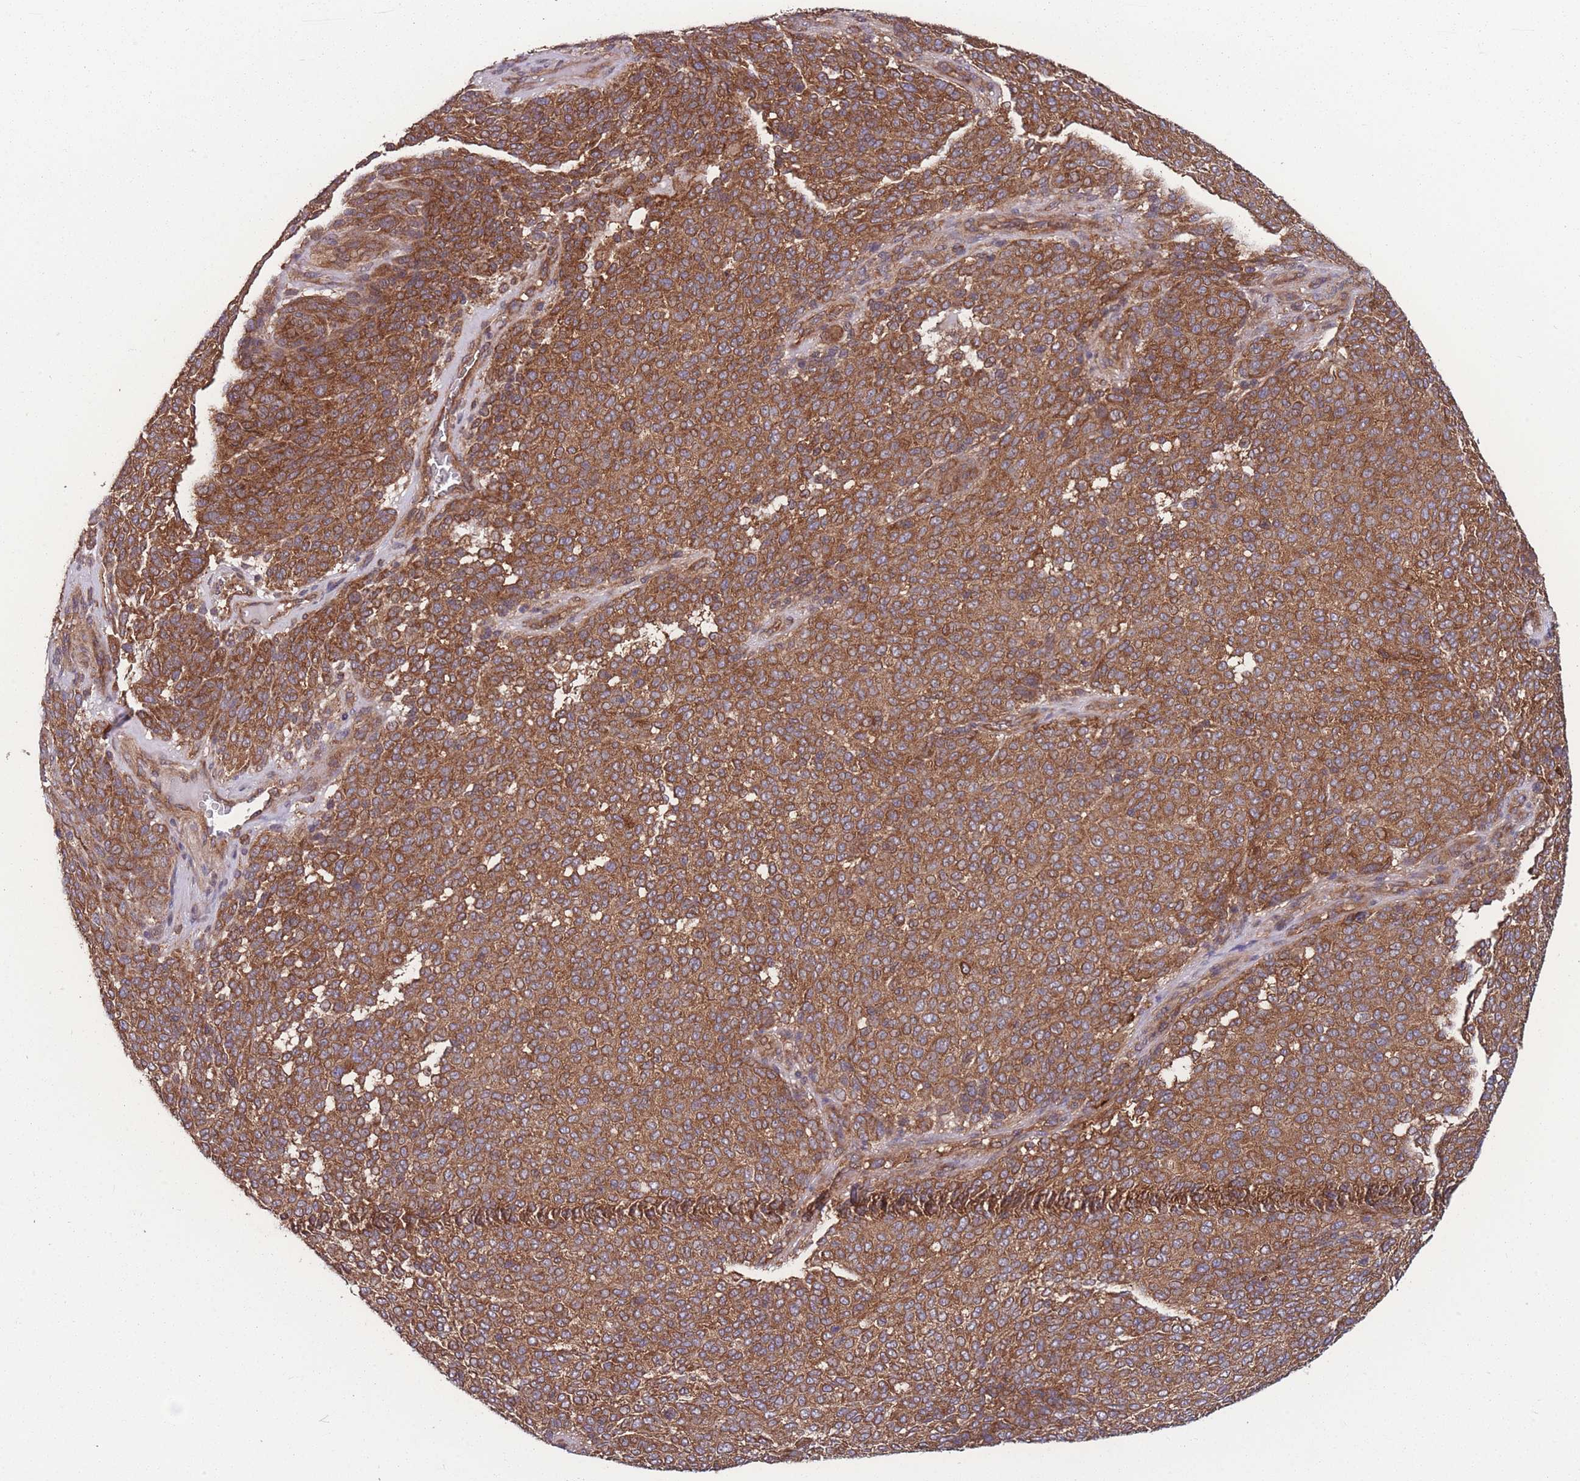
{"staining": {"intensity": "strong", "quantity": ">75%", "location": "cytoplasmic/membranous"}, "tissue": "melanoma", "cell_type": "Tumor cells", "image_type": "cancer", "snomed": [{"axis": "morphology", "description": "Malignant melanoma, NOS"}, {"axis": "topography", "description": "Skin"}], "caption": "Strong cytoplasmic/membranous positivity is appreciated in approximately >75% of tumor cells in malignant melanoma.", "gene": "ZPR1", "patient": {"sex": "male", "age": 49}}